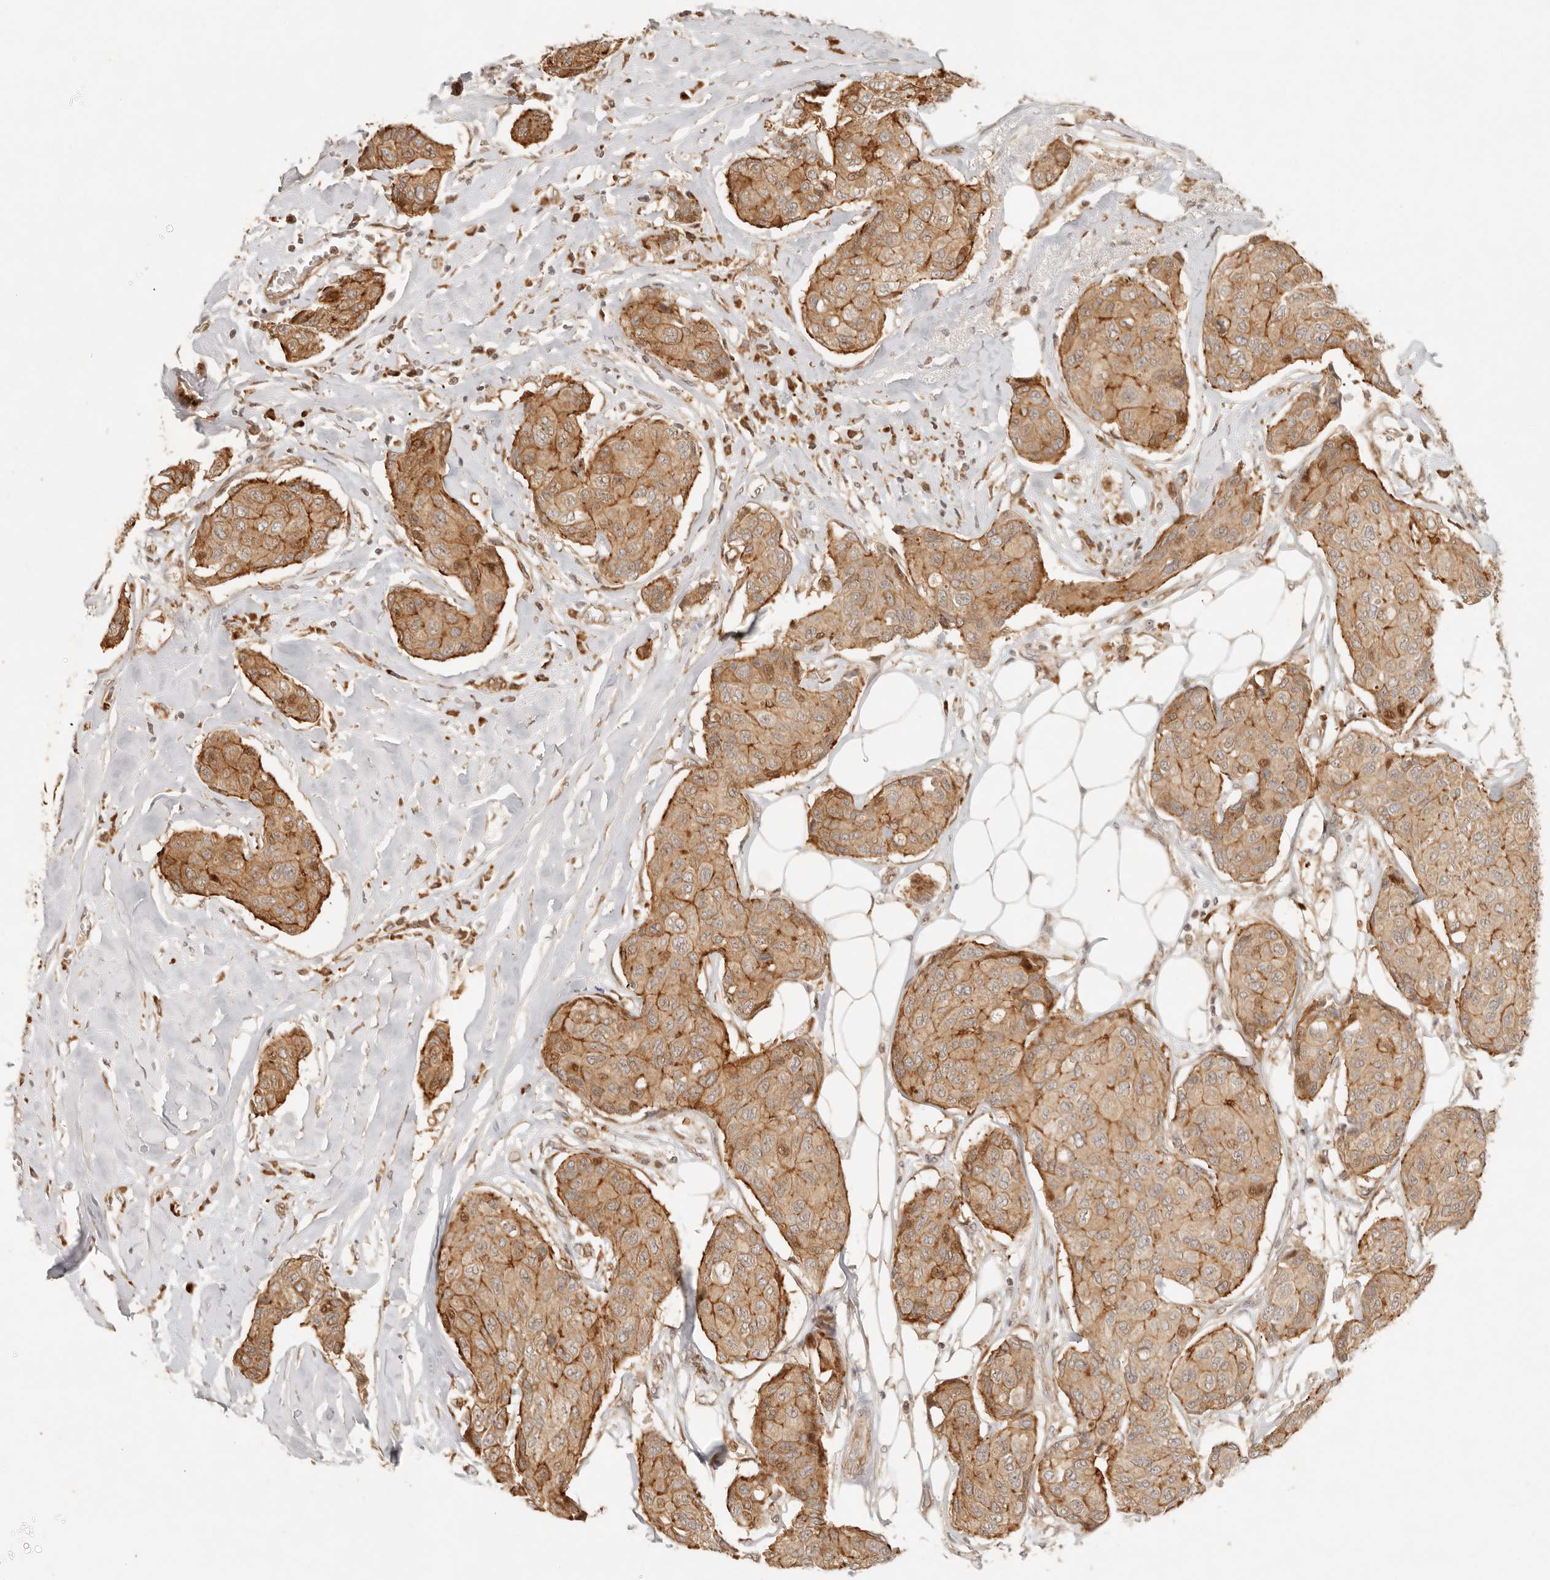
{"staining": {"intensity": "moderate", "quantity": ">75%", "location": "cytoplasmic/membranous"}, "tissue": "breast cancer", "cell_type": "Tumor cells", "image_type": "cancer", "snomed": [{"axis": "morphology", "description": "Duct carcinoma"}, {"axis": "topography", "description": "Breast"}], "caption": "Breast cancer (infiltrating ductal carcinoma) stained for a protein displays moderate cytoplasmic/membranous positivity in tumor cells. The protein is stained brown, and the nuclei are stained in blue (DAB IHC with brightfield microscopy, high magnification).", "gene": "KLHL38", "patient": {"sex": "female", "age": 80}}